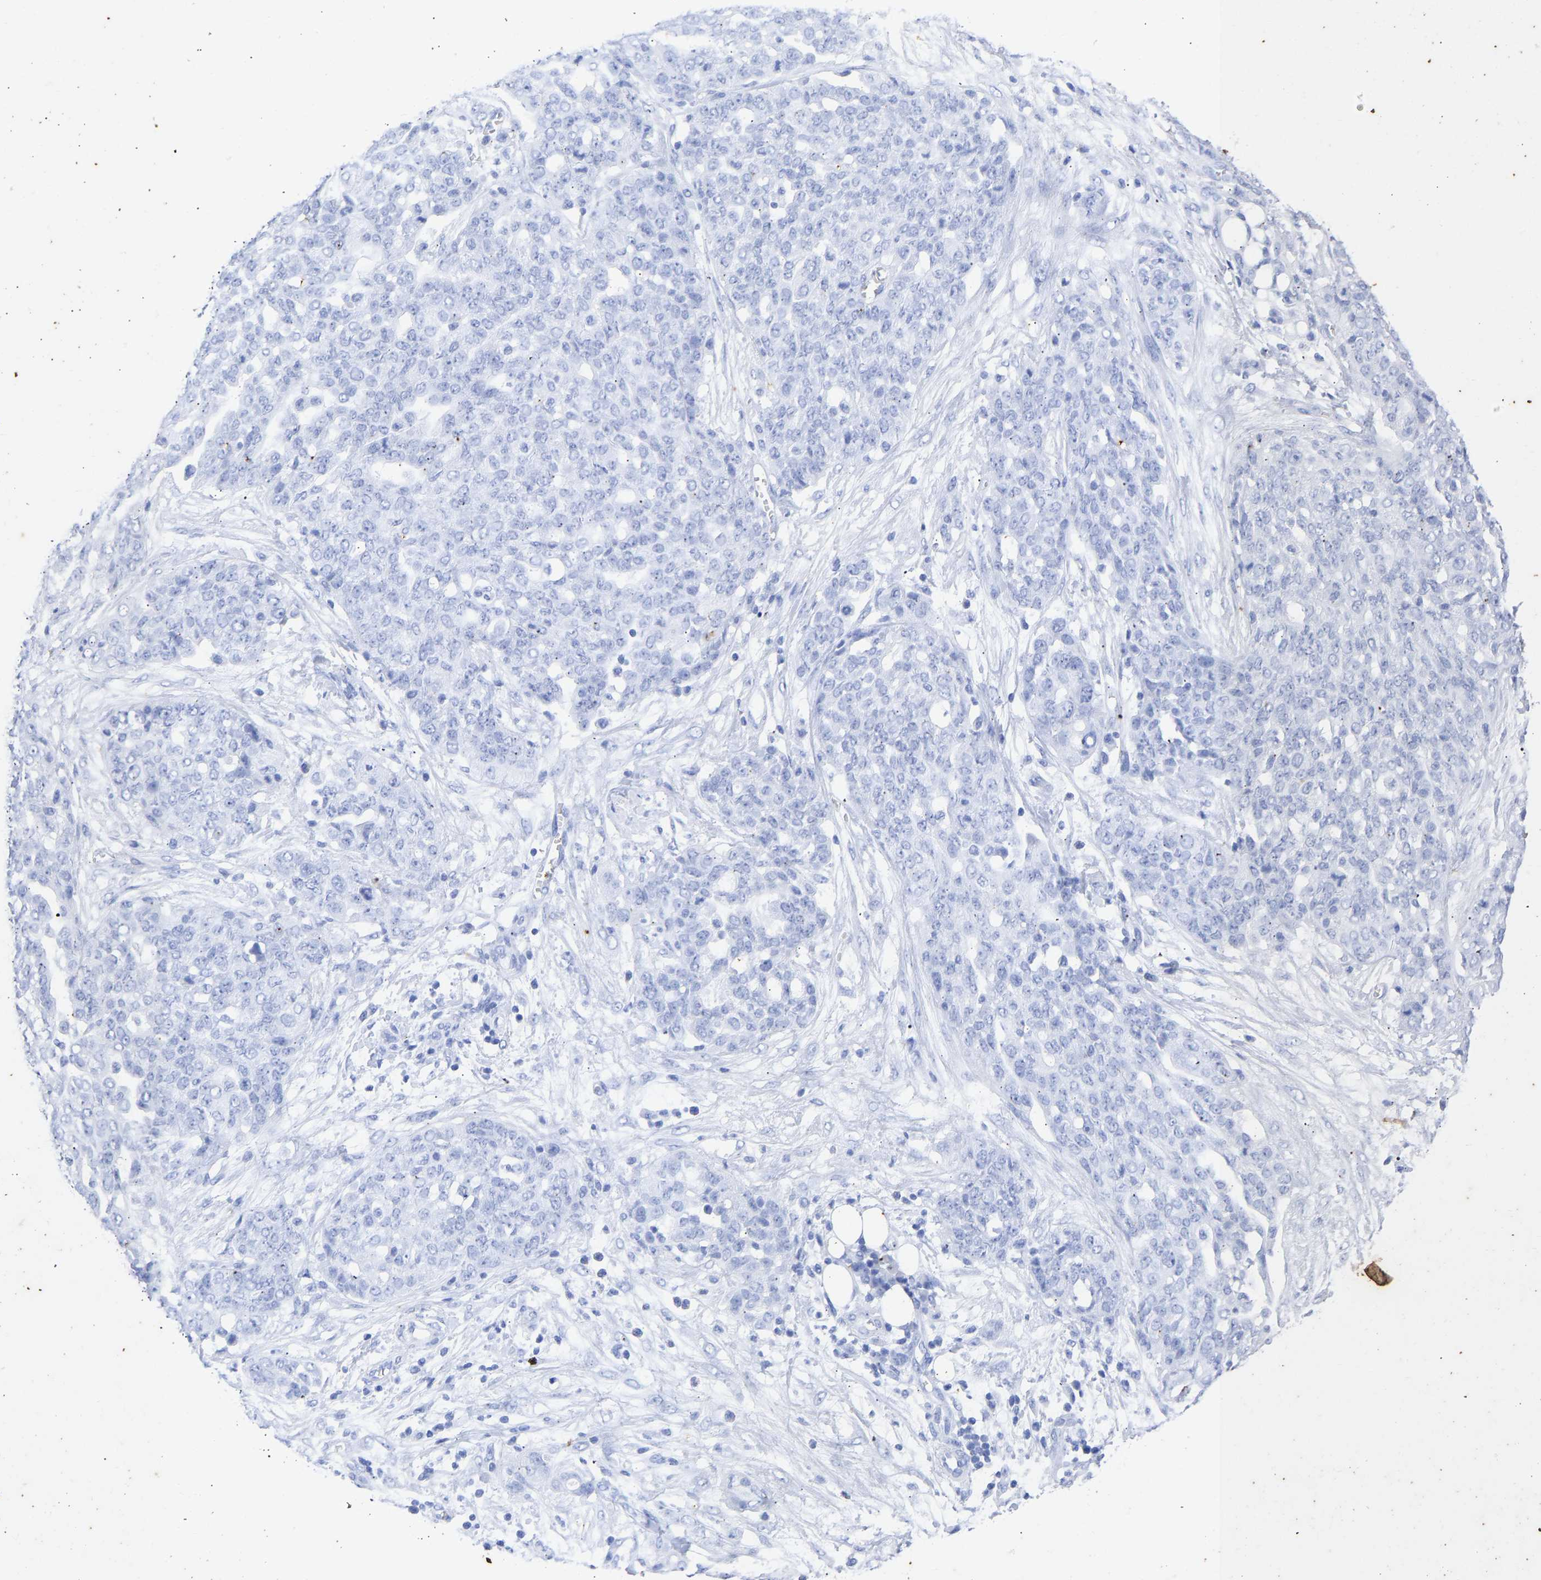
{"staining": {"intensity": "negative", "quantity": "none", "location": "none"}, "tissue": "ovarian cancer", "cell_type": "Tumor cells", "image_type": "cancer", "snomed": [{"axis": "morphology", "description": "Cystadenocarcinoma, serous, NOS"}, {"axis": "topography", "description": "Soft tissue"}, {"axis": "topography", "description": "Ovary"}], "caption": "This is a histopathology image of immunohistochemistry staining of ovarian serous cystadenocarcinoma, which shows no expression in tumor cells.", "gene": "KRT1", "patient": {"sex": "female", "age": 57}}